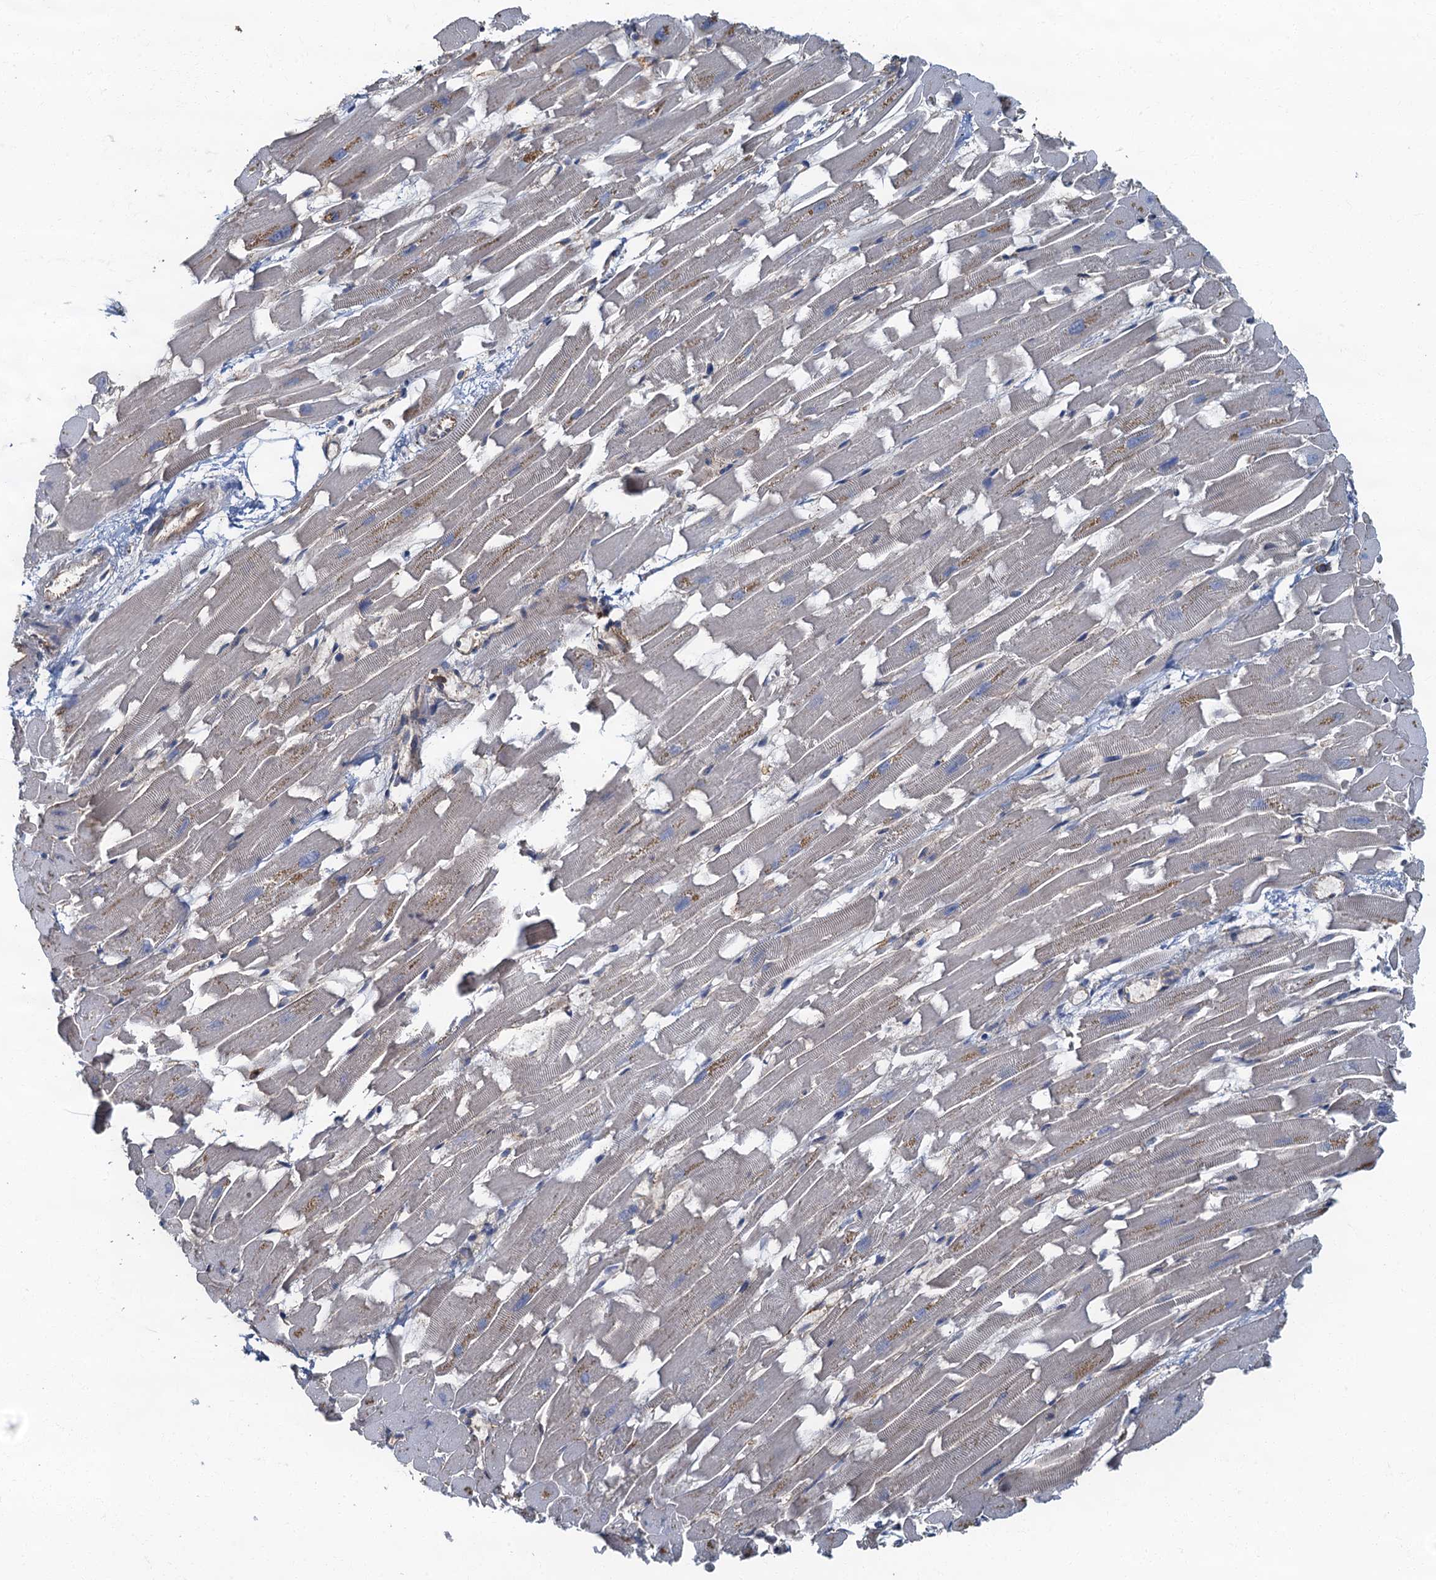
{"staining": {"intensity": "negative", "quantity": "none", "location": "none"}, "tissue": "heart muscle", "cell_type": "Cardiomyocytes", "image_type": "normal", "snomed": [{"axis": "morphology", "description": "Normal tissue, NOS"}, {"axis": "topography", "description": "Heart"}], "caption": "Immunohistochemical staining of unremarkable human heart muscle displays no significant positivity in cardiomyocytes.", "gene": "TBCK", "patient": {"sex": "female", "age": 64}}